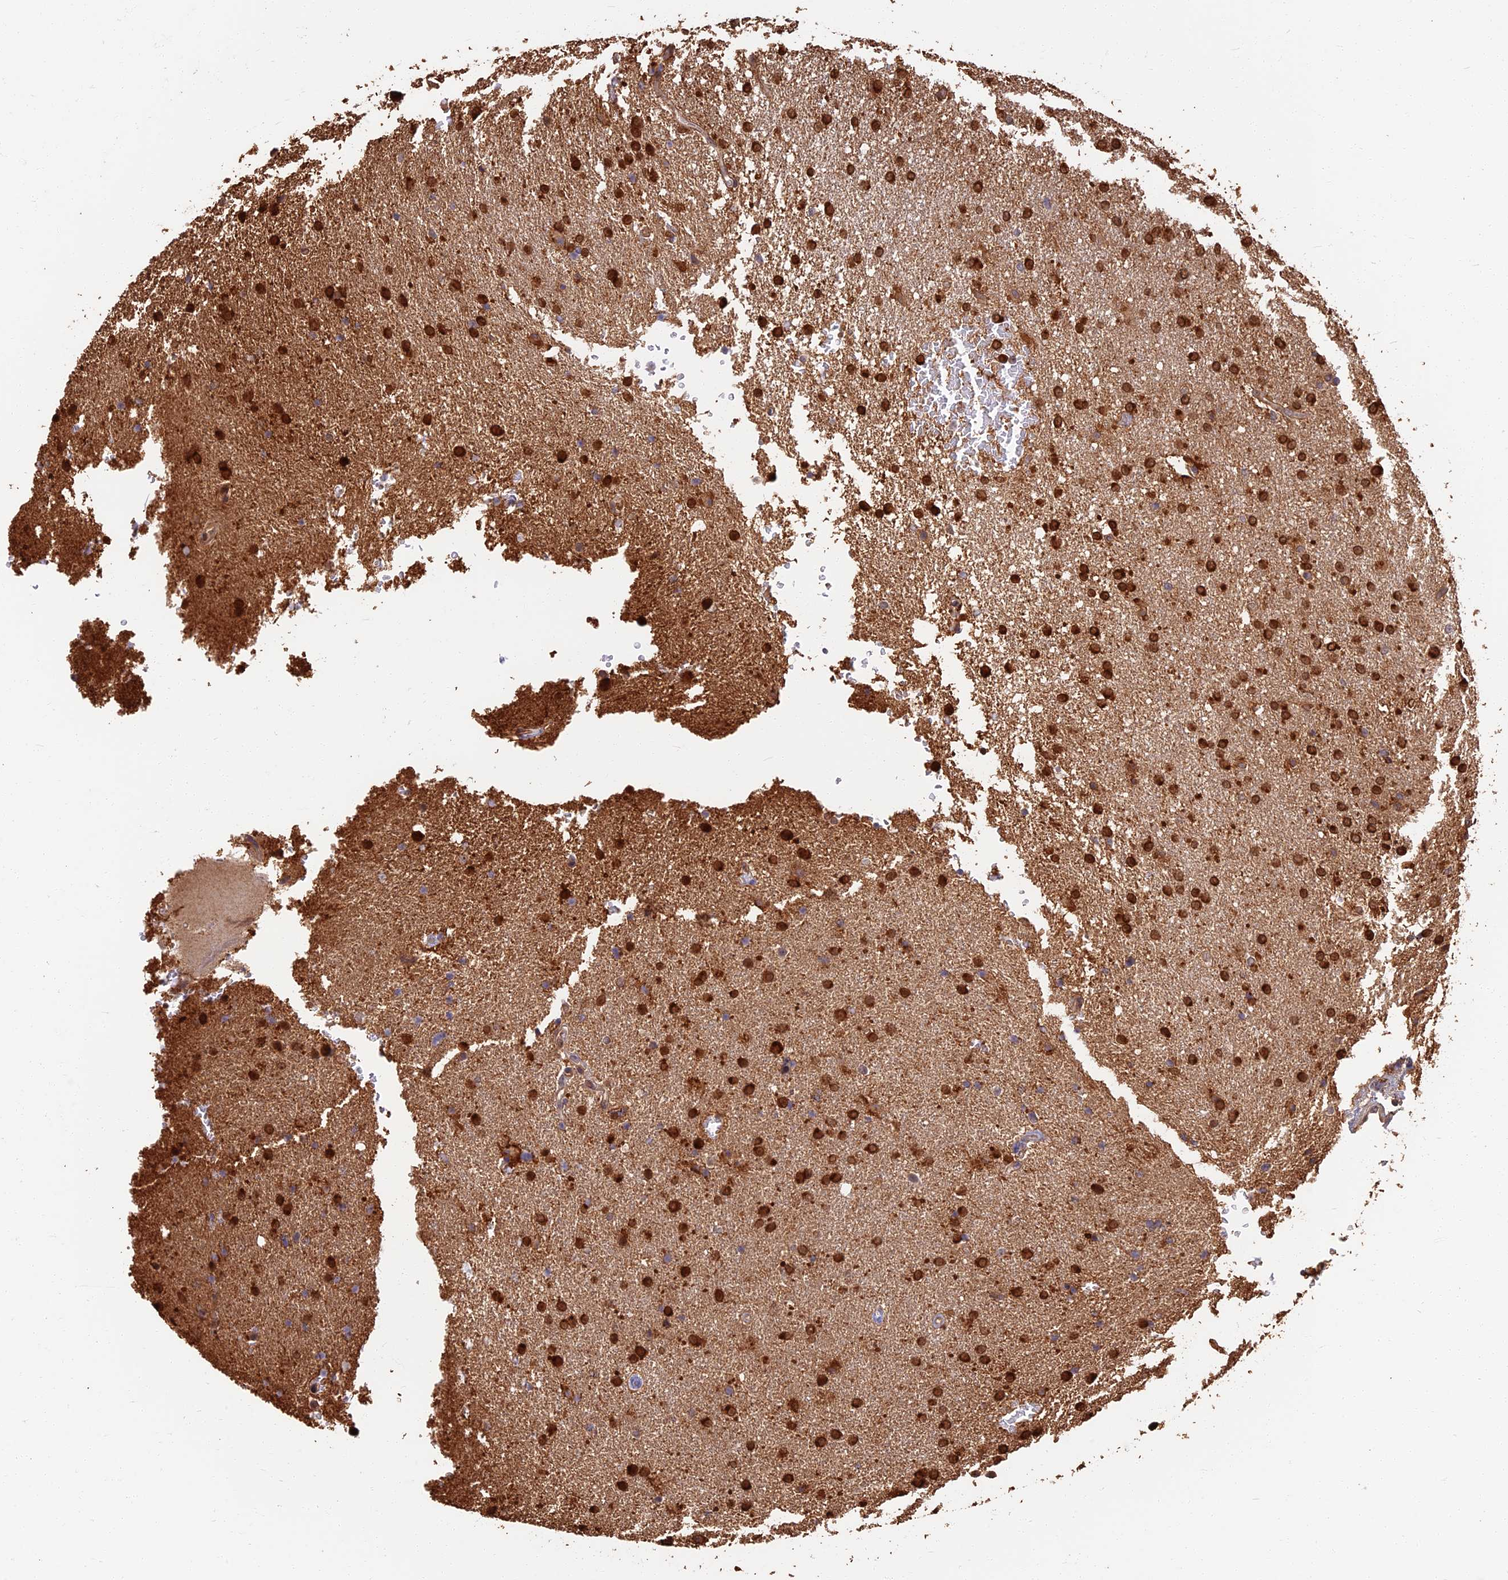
{"staining": {"intensity": "strong", "quantity": "<25%", "location": "cytoplasmic/membranous,nuclear"}, "tissue": "glioma", "cell_type": "Tumor cells", "image_type": "cancer", "snomed": [{"axis": "morphology", "description": "Glioma, malignant, High grade"}, {"axis": "topography", "description": "Brain"}], "caption": "This is an image of immunohistochemistry staining of high-grade glioma (malignant), which shows strong expression in the cytoplasmic/membranous and nuclear of tumor cells.", "gene": "LRRN3", "patient": {"sex": "male", "age": 72}}